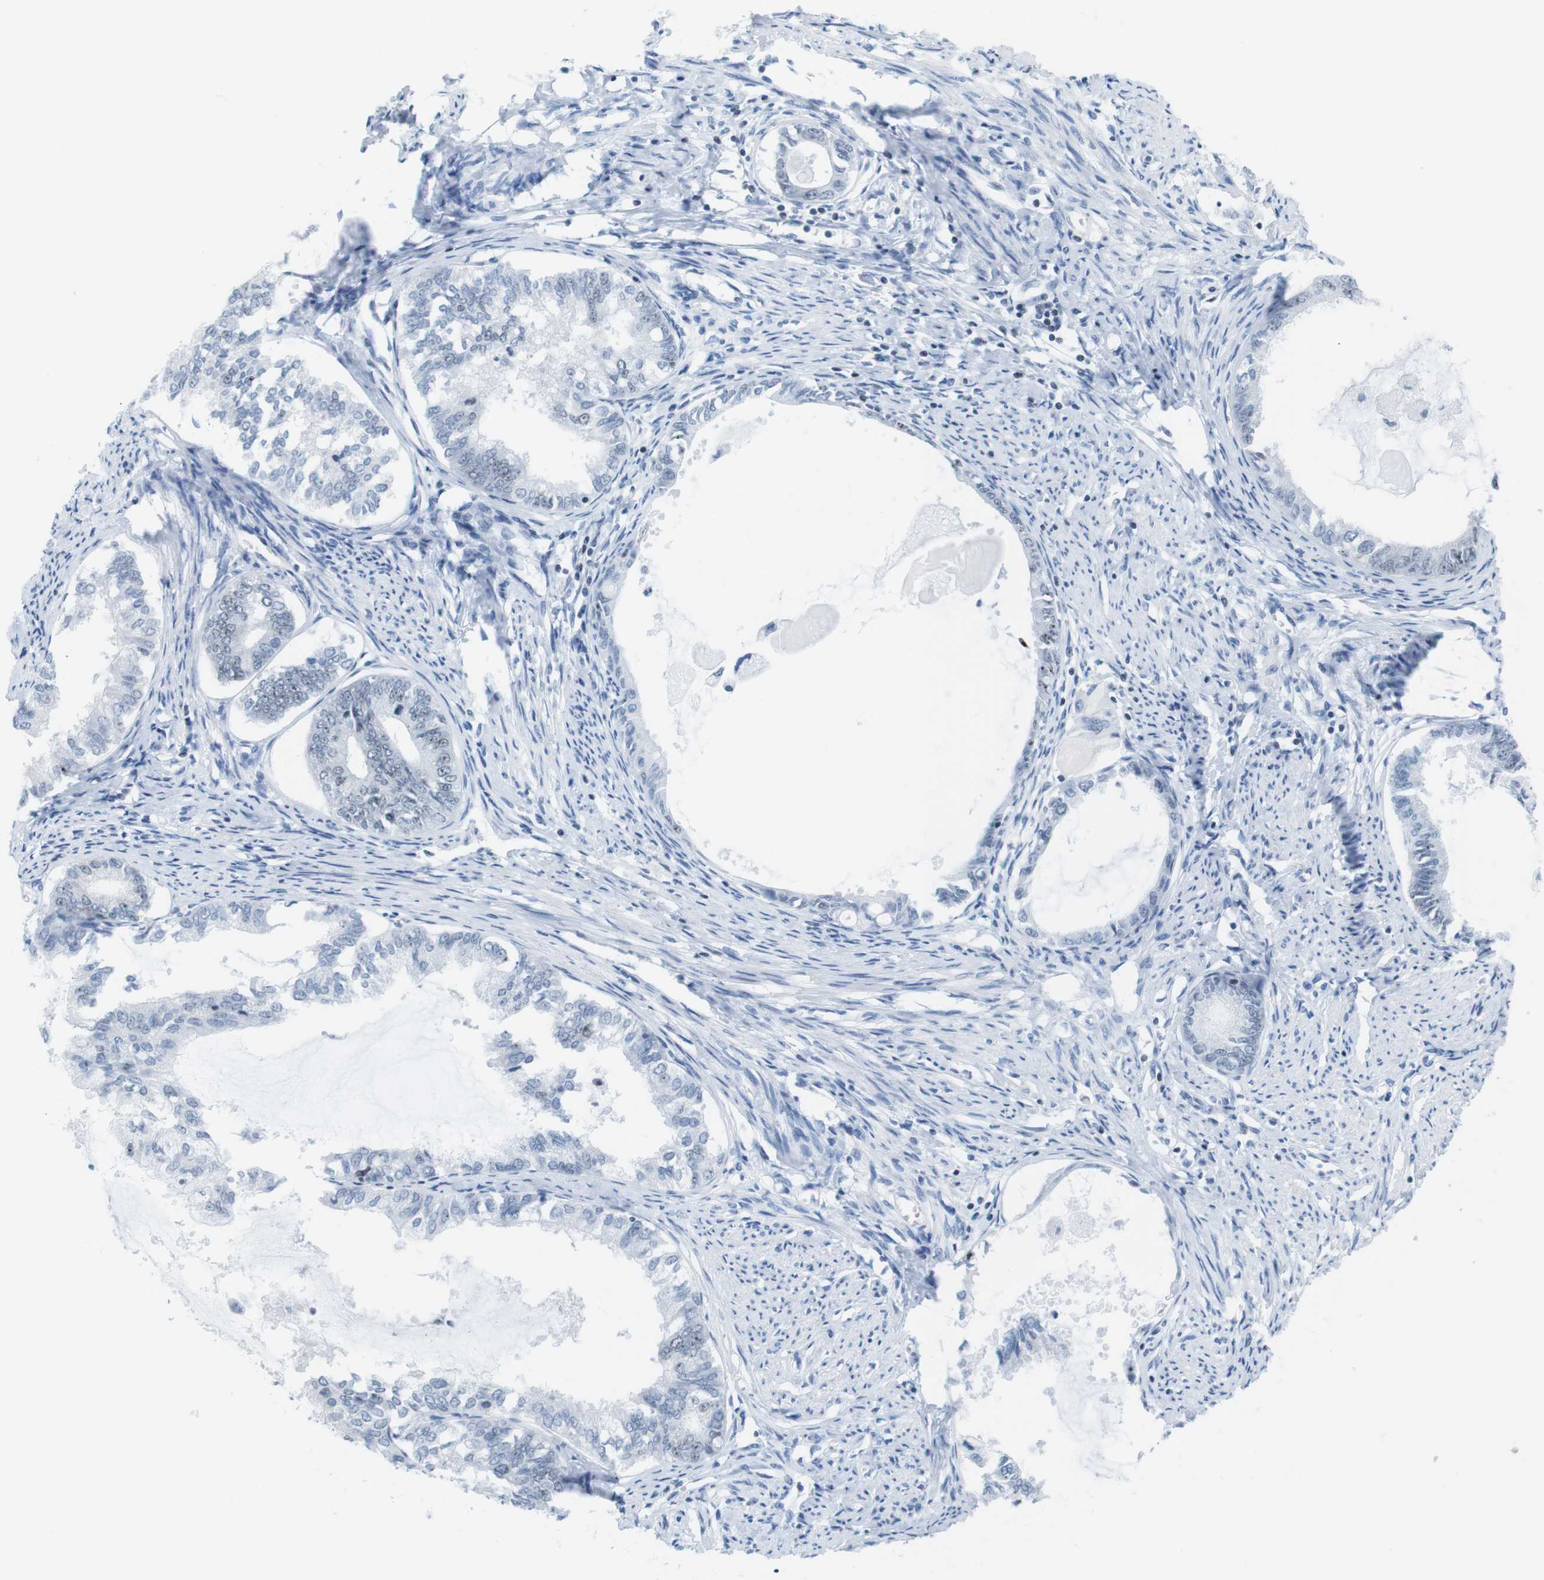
{"staining": {"intensity": "negative", "quantity": "none", "location": "none"}, "tissue": "endometrial cancer", "cell_type": "Tumor cells", "image_type": "cancer", "snomed": [{"axis": "morphology", "description": "Adenocarcinoma, NOS"}, {"axis": "topography", "description": "Endometrium"}], "caption": "Tumor cells show no significant protein positivity in adenocarcinoma (endometrial). Nuclei are stained in blue.", "gene": "NIFK", "patient": {"sex": "female", "age": 86}}